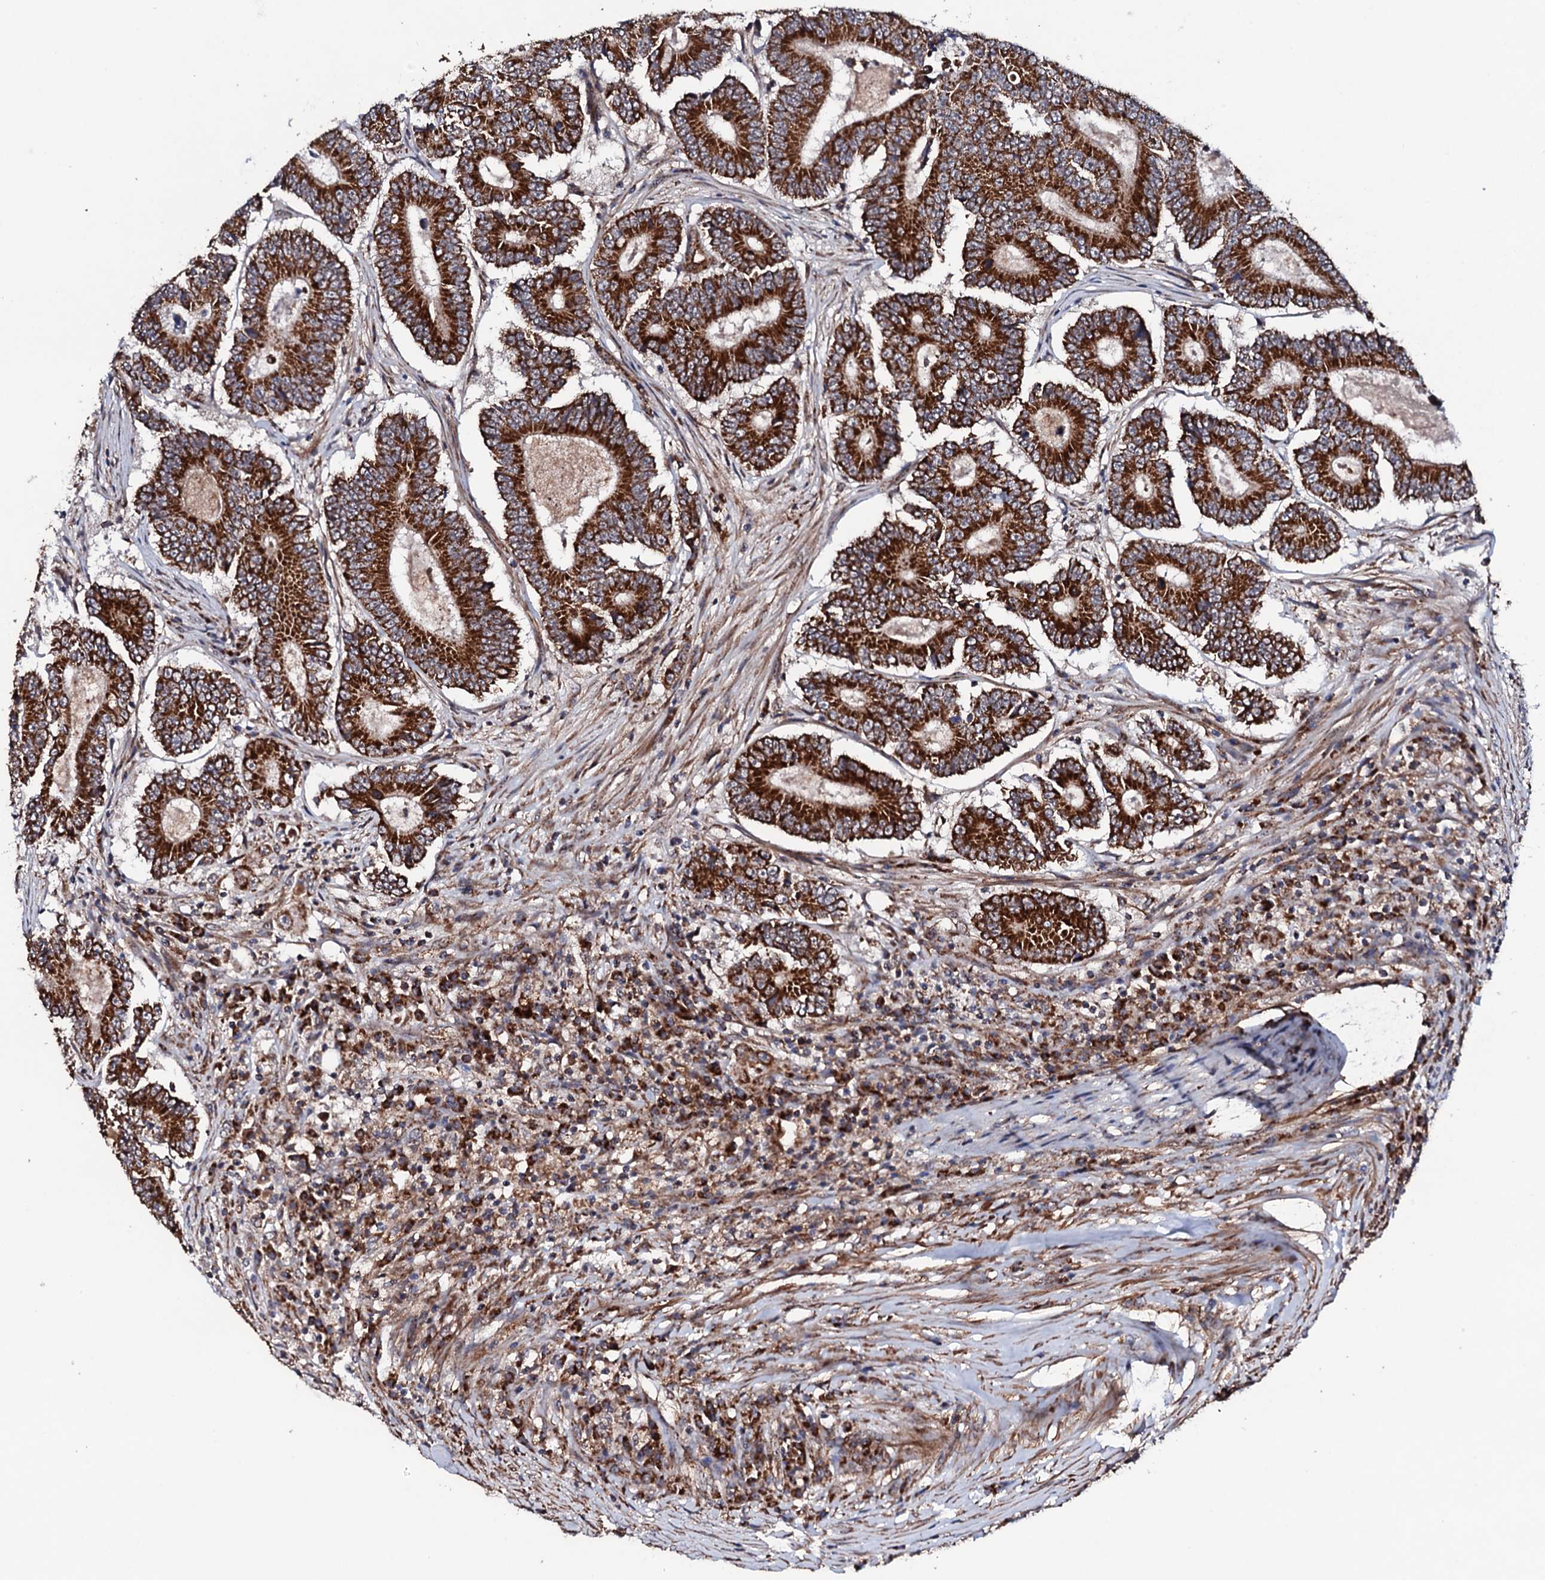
{"staining": {"intensity": "strong", "quantity": ">75%", "location": "cytoplasmic/membranous"}, "tissue": "colorectal cancer", "cell_type": "Tumor cells", "image_type": "cancer", "snomed": [{"axis": "morphology", "description": "Adenocarcinoma, NOS"}, {"axis": "topography", "description": "Colon"}], "caption": "Immunohistochemical staining of human colorectal cancer reveals high levels of strong cytoplasmic/membranous protein expression in approximately >75% of tumor cells.", "gene": "MTIF3", "patient": {"sex": "male", "age": 83}}